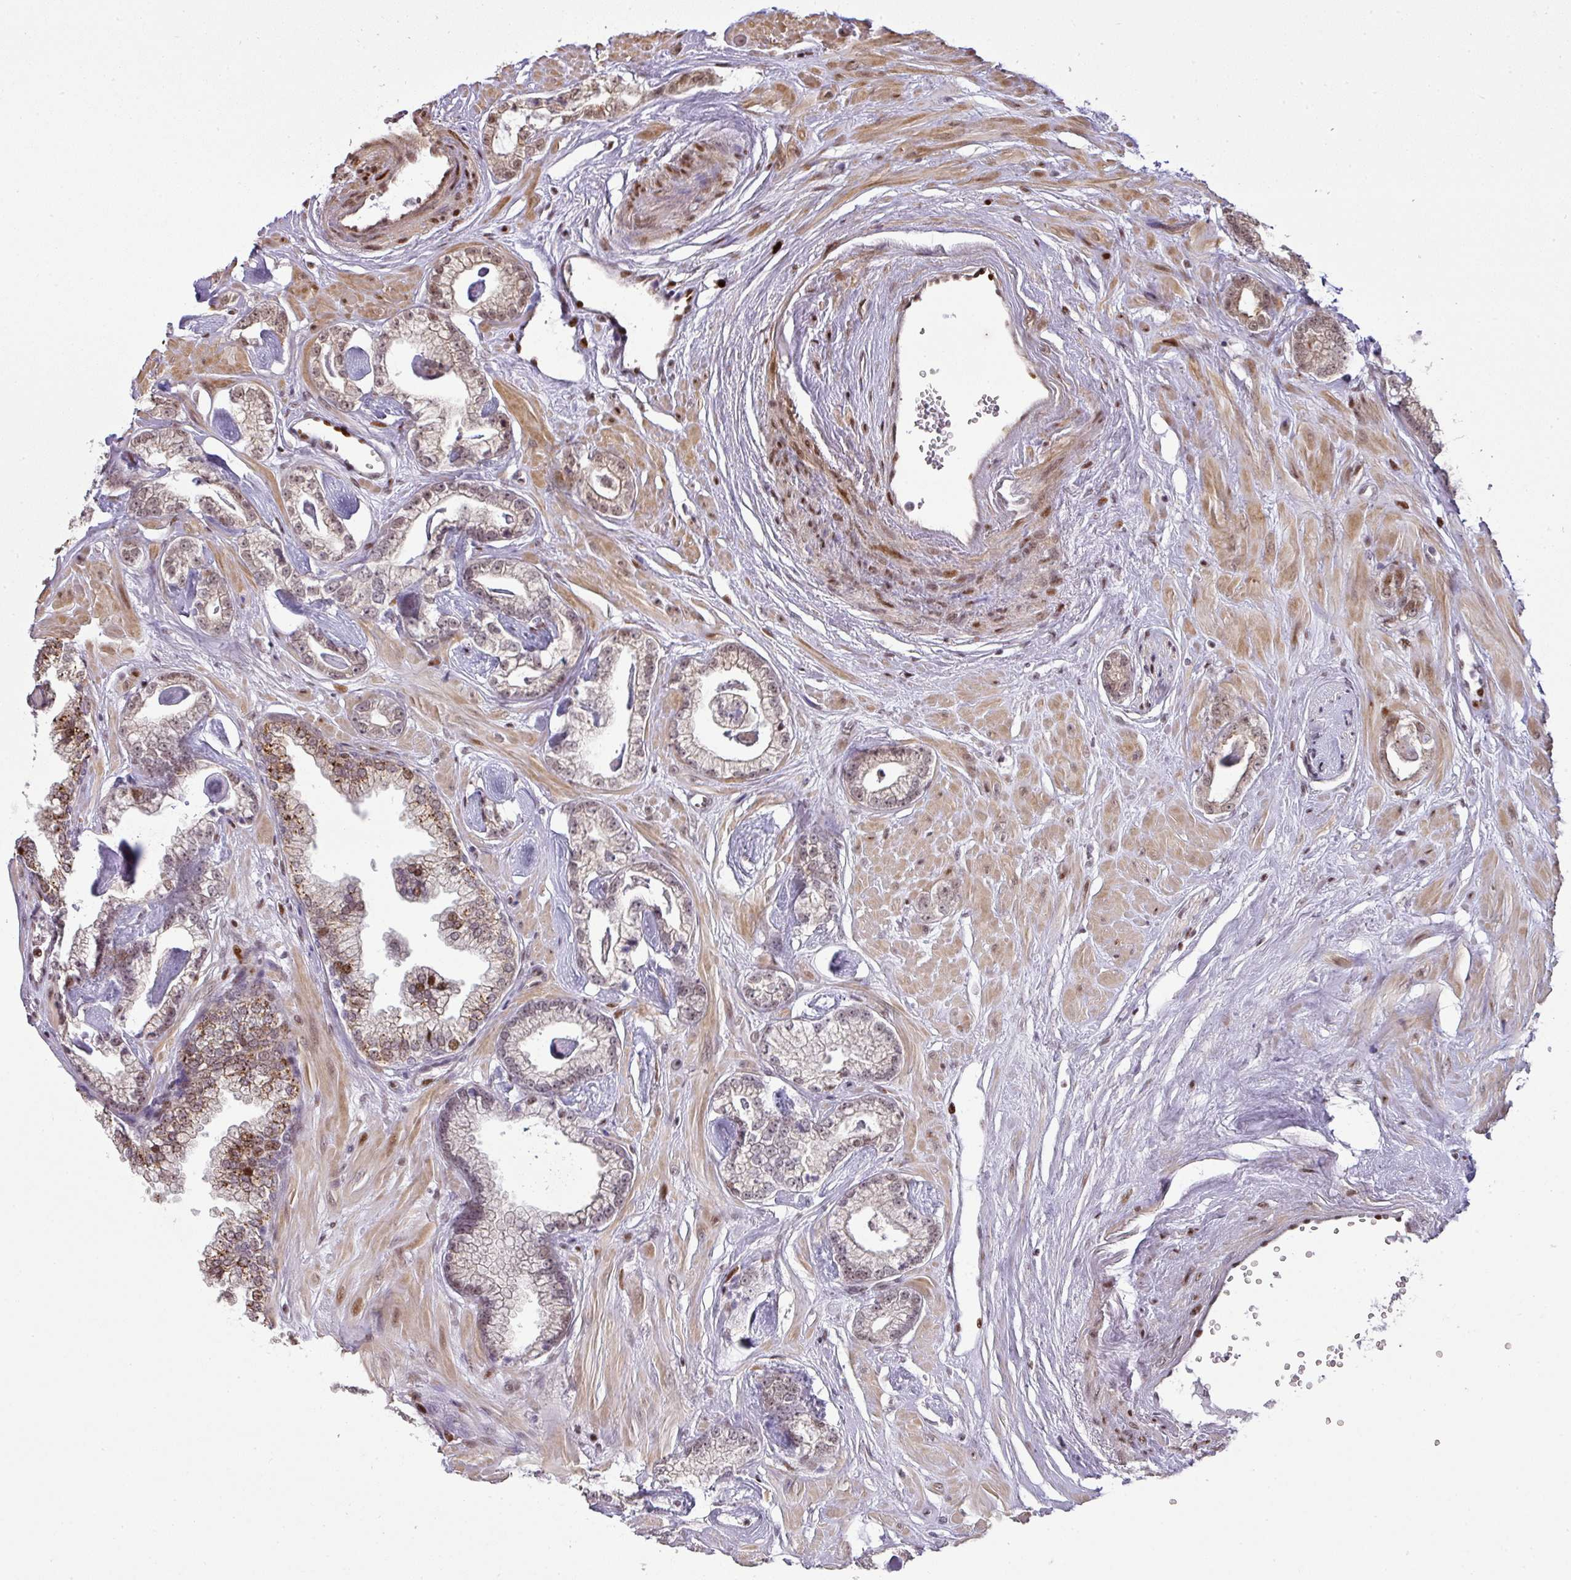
{"staining": {"intensity": "moderate", "quantity": "<25%", "location": "nuclear"}, "tissue": "prostate cancer", "cell_type": "Tumor cells", "image_type": "cancer", "snomed": [{"axis": "morphology", "description": "Adenocarcinoma, Low grade"}, {"axis": "topography", "description": "Prostate"}], "caption": "Prostate cancer (adenocarcinoma (low-grade)) stained with a brown dye shows moderate nuclear positive positivity in approximately <25% of tumor cells.", "gene": "MYSM1", "patient": {"sex": "male", "age": 60}}